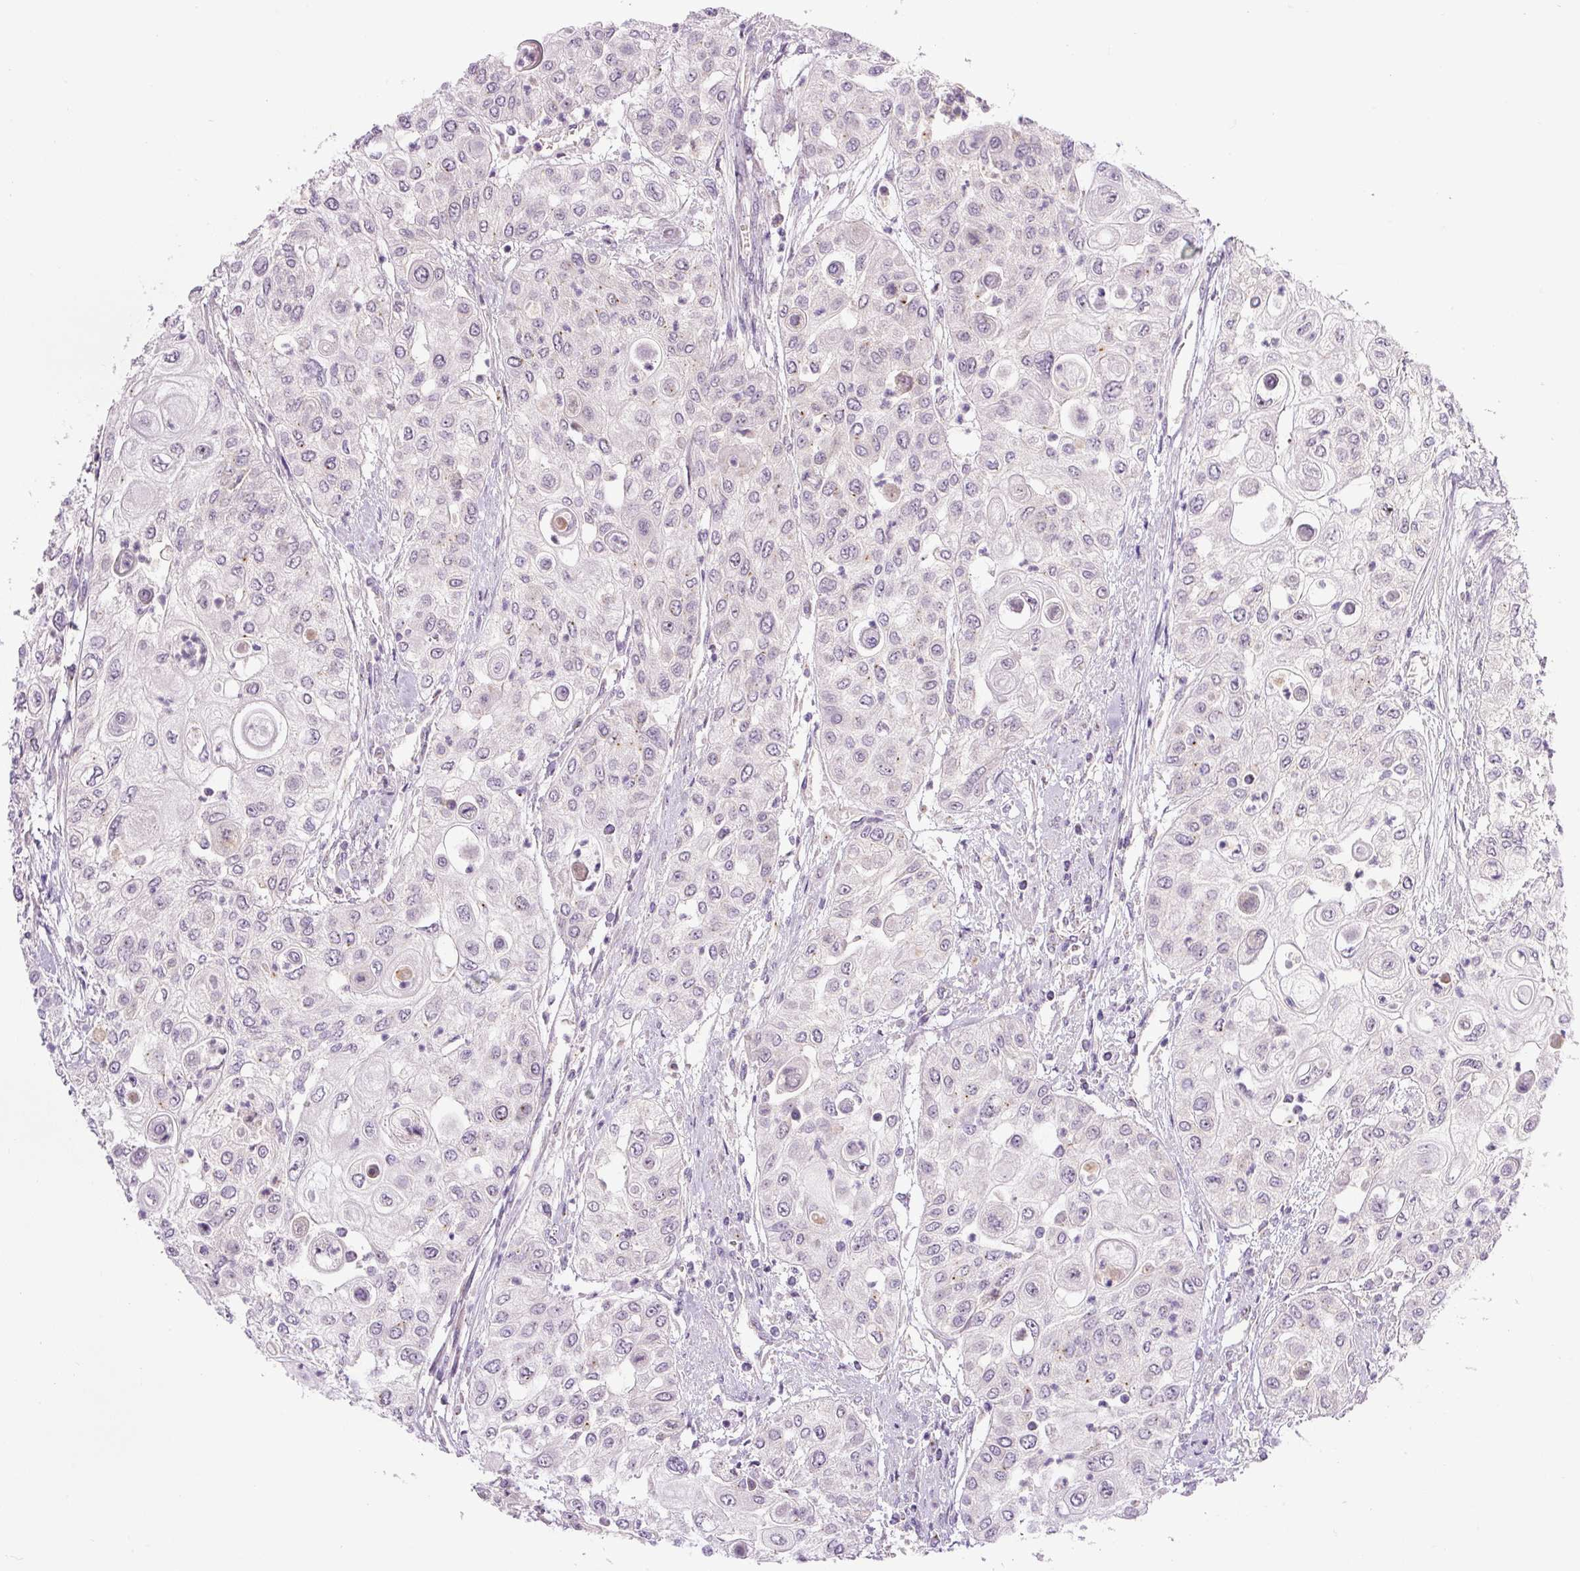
{"staining": {"intensity": "negative", "quantity": "none", "location": "none"}, "tissue": "urothelial cancer", "cell_type": "Tumor cells", "image_type": "cancer", "snomed": [{"axis": "morphology", "description": "Urothelial carcinoma, High grade"}, {"axis": "topography", "description": "Urinary bladder"}], "caption": "This is a histopathology image of IHC staining of high-grade urothelial carcinoma, which shows no expression in tumor cells. (DAB IHC, high magnification).", "gene": "PCM1", "patient": {"sex": "female", "age": 79}}